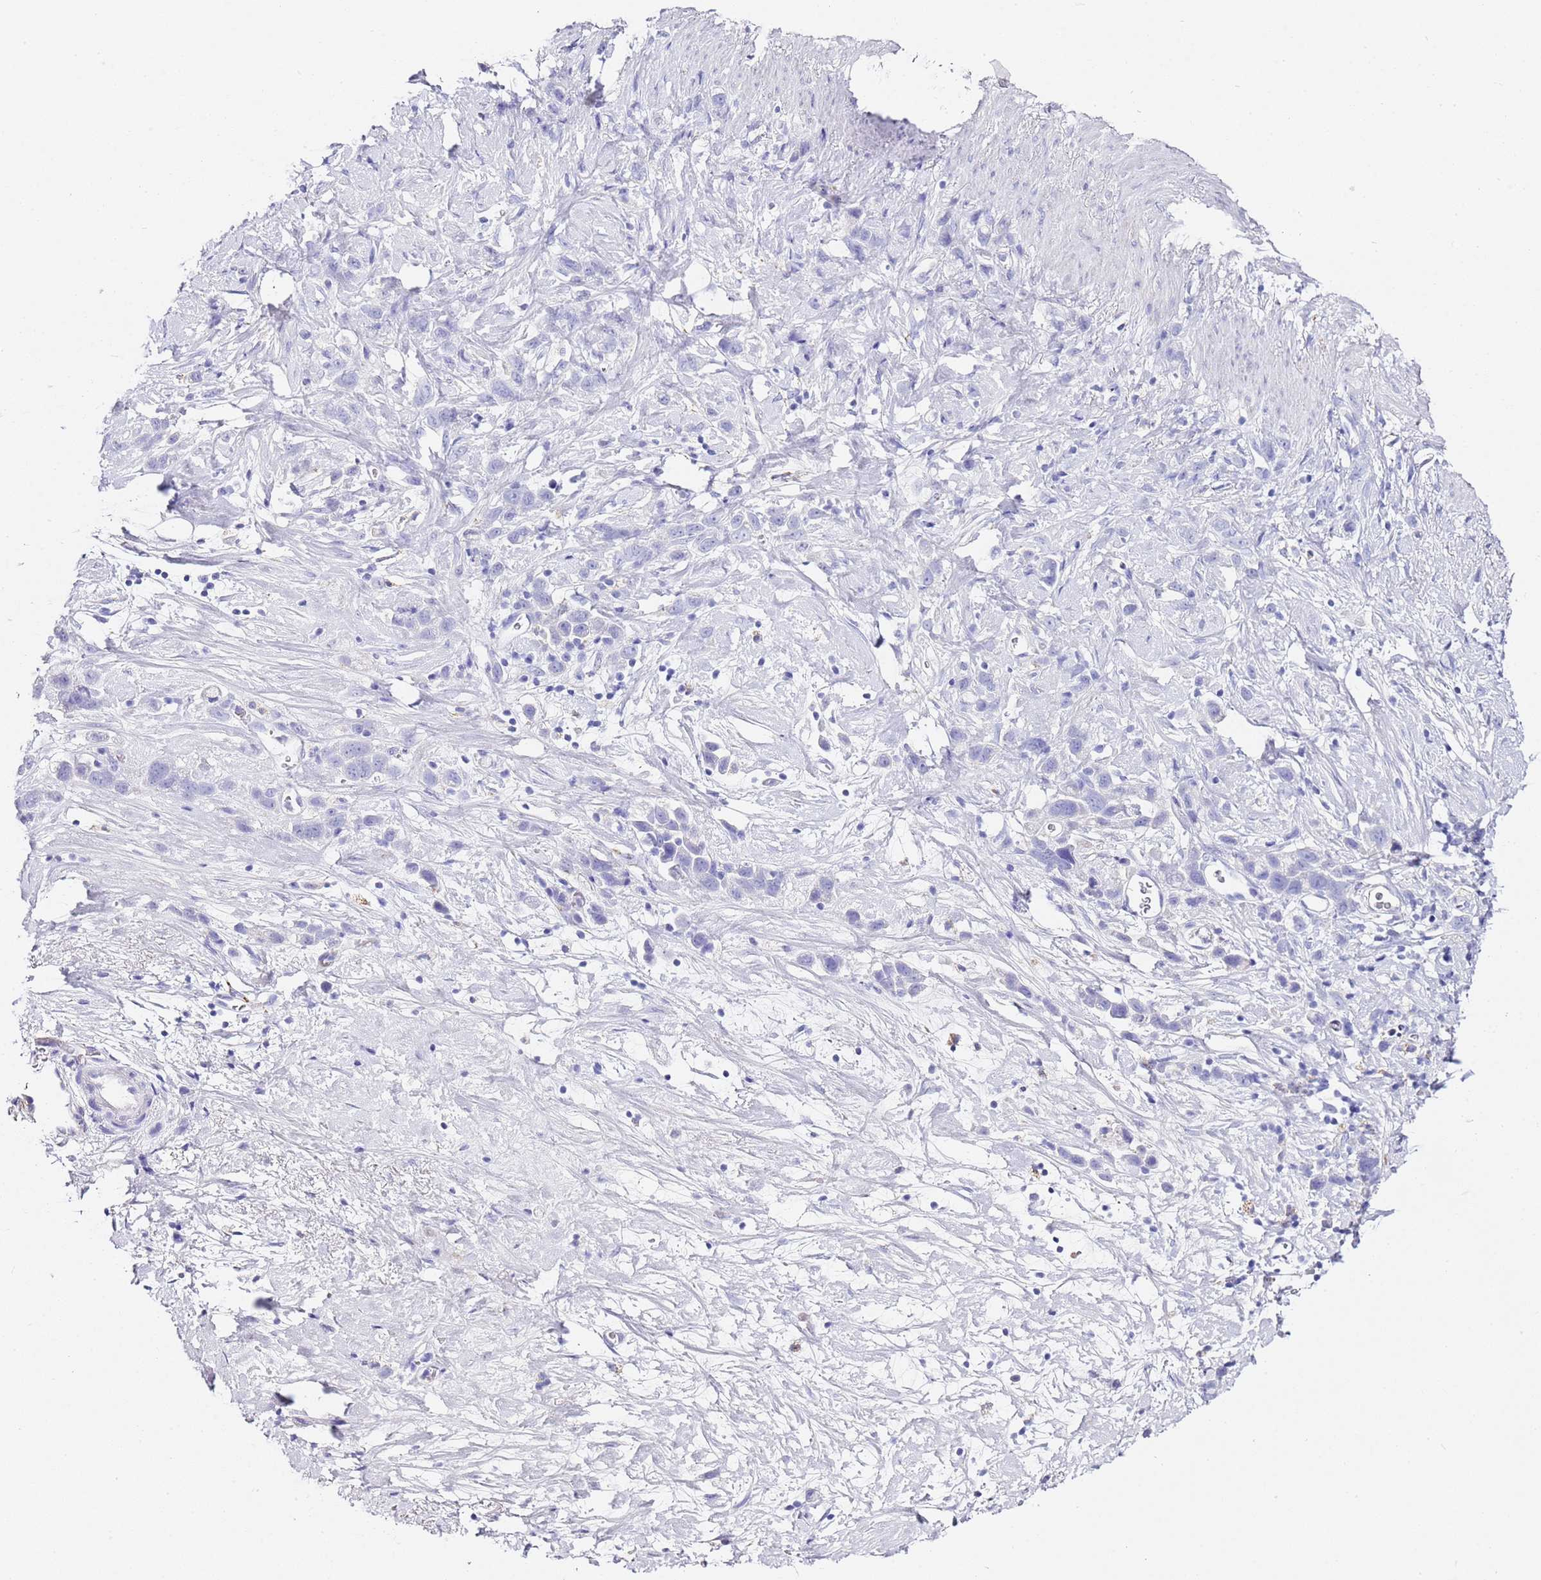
{"staining": {"intensity": "negative", "quantity": "none", "location": "none"}, "tissue": "stomach cancer", "cell_type": "Tumor cells", "image_type": "cancer", "snomed": [{"axis": "morphology", "description": "Adenocarcinoma, NOS"}, {"axis": "topography", "description": "Stomach"}], "caption": "Tumor cells are negative for protein expression in human stomach adenocarcinoma.", "gene": "PTBP2", "patient": {"sex": "female", "age": 65}}